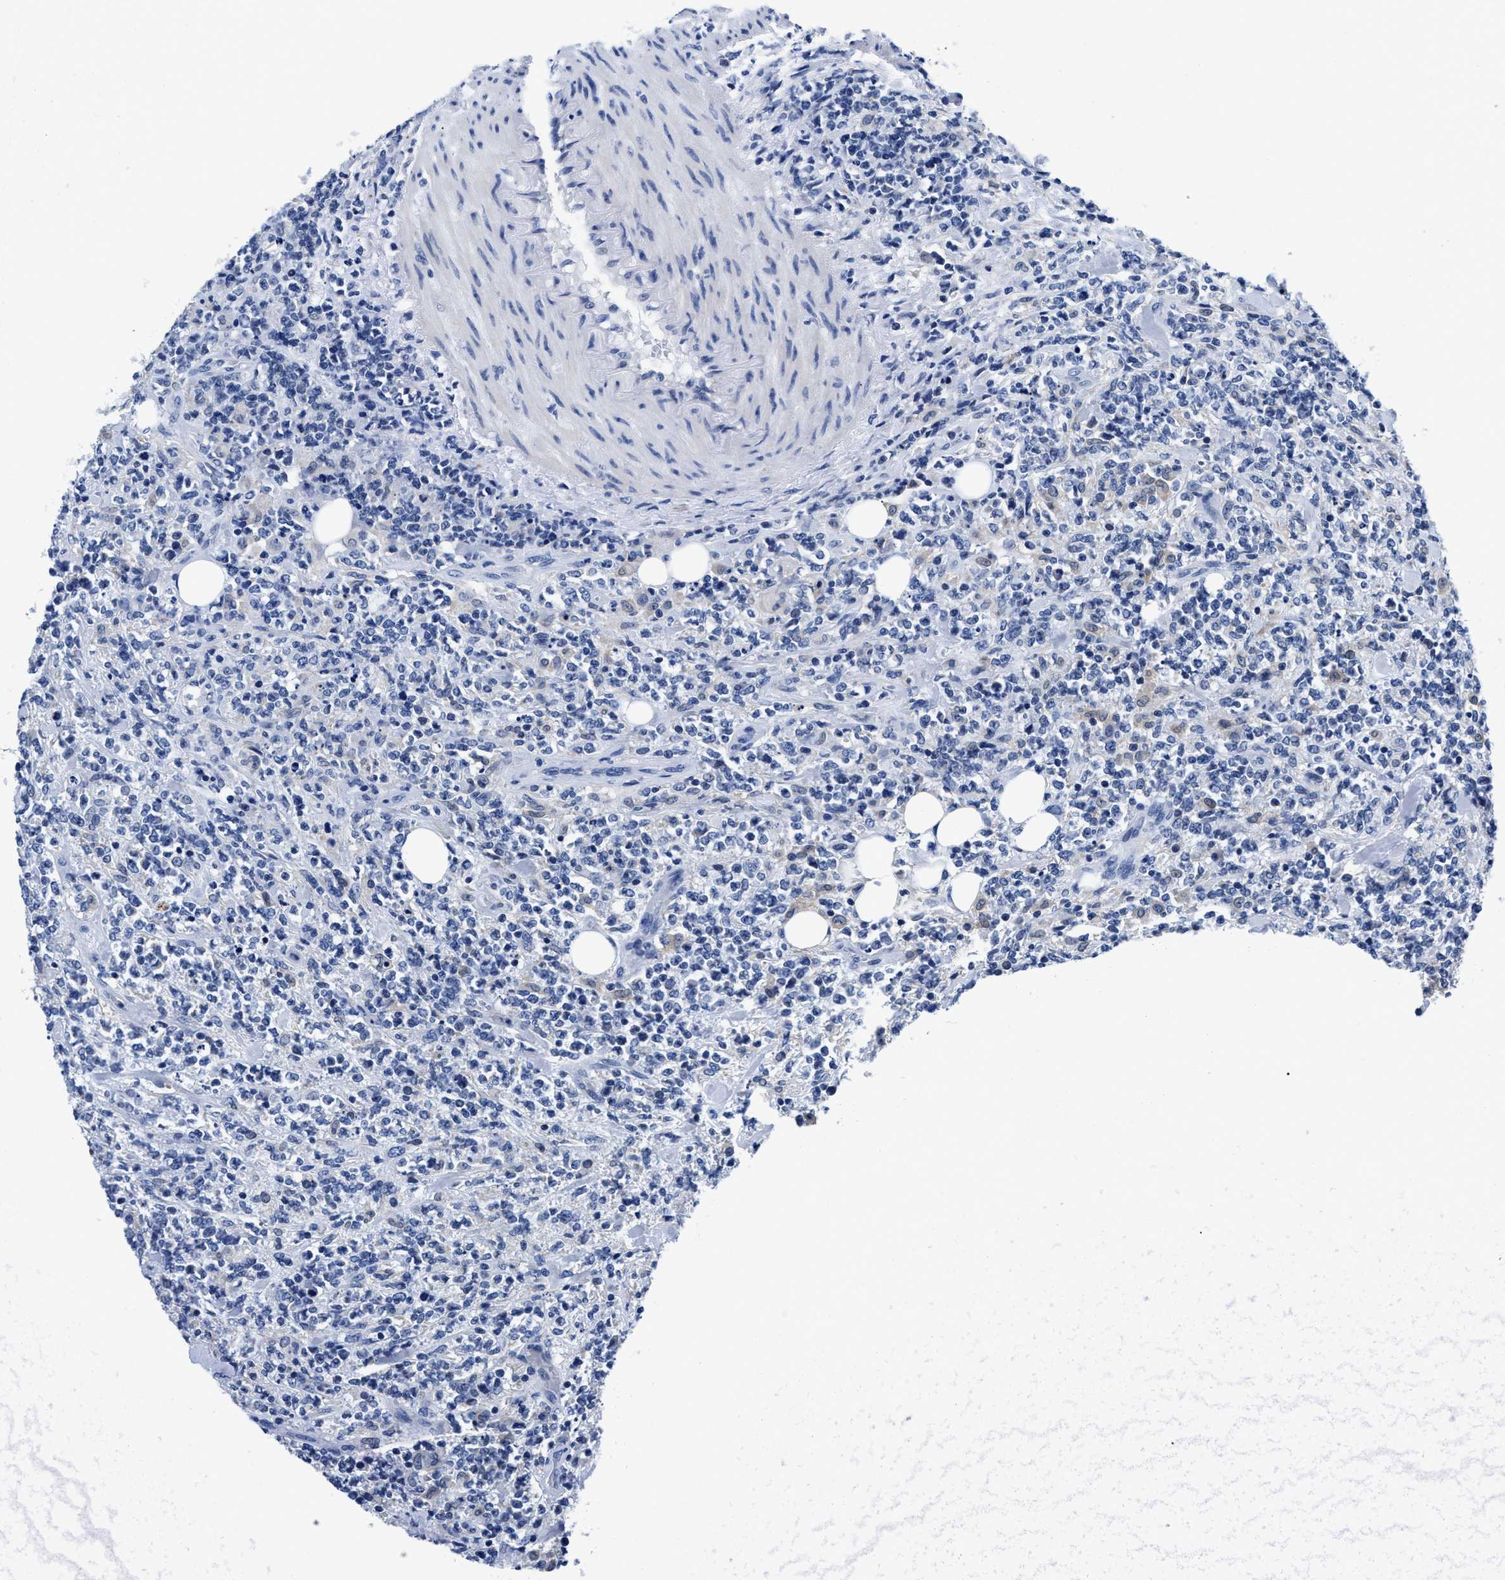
{"staining": {"intensity": "negative", "quantity": "none", "location": "none"}, "tissue": "lymphoma", "cell_type": "Tumor cells", "image_type": "cancer", "snomed": [{"axis": "morphology", "description": "Malignant lymphoma, non-Hodgkin's type, High grade"}, {"axis": "topography", "description": "Soft tissue"}], "caption": "Malignant lymphoma, non-Hodgkin's type (high-grade) stained for a protein using immunohistochemistry exhibits no positivity tumor cells.", "gene": "SLC35F1", "patient": {"sex": "male", "age": 18}}